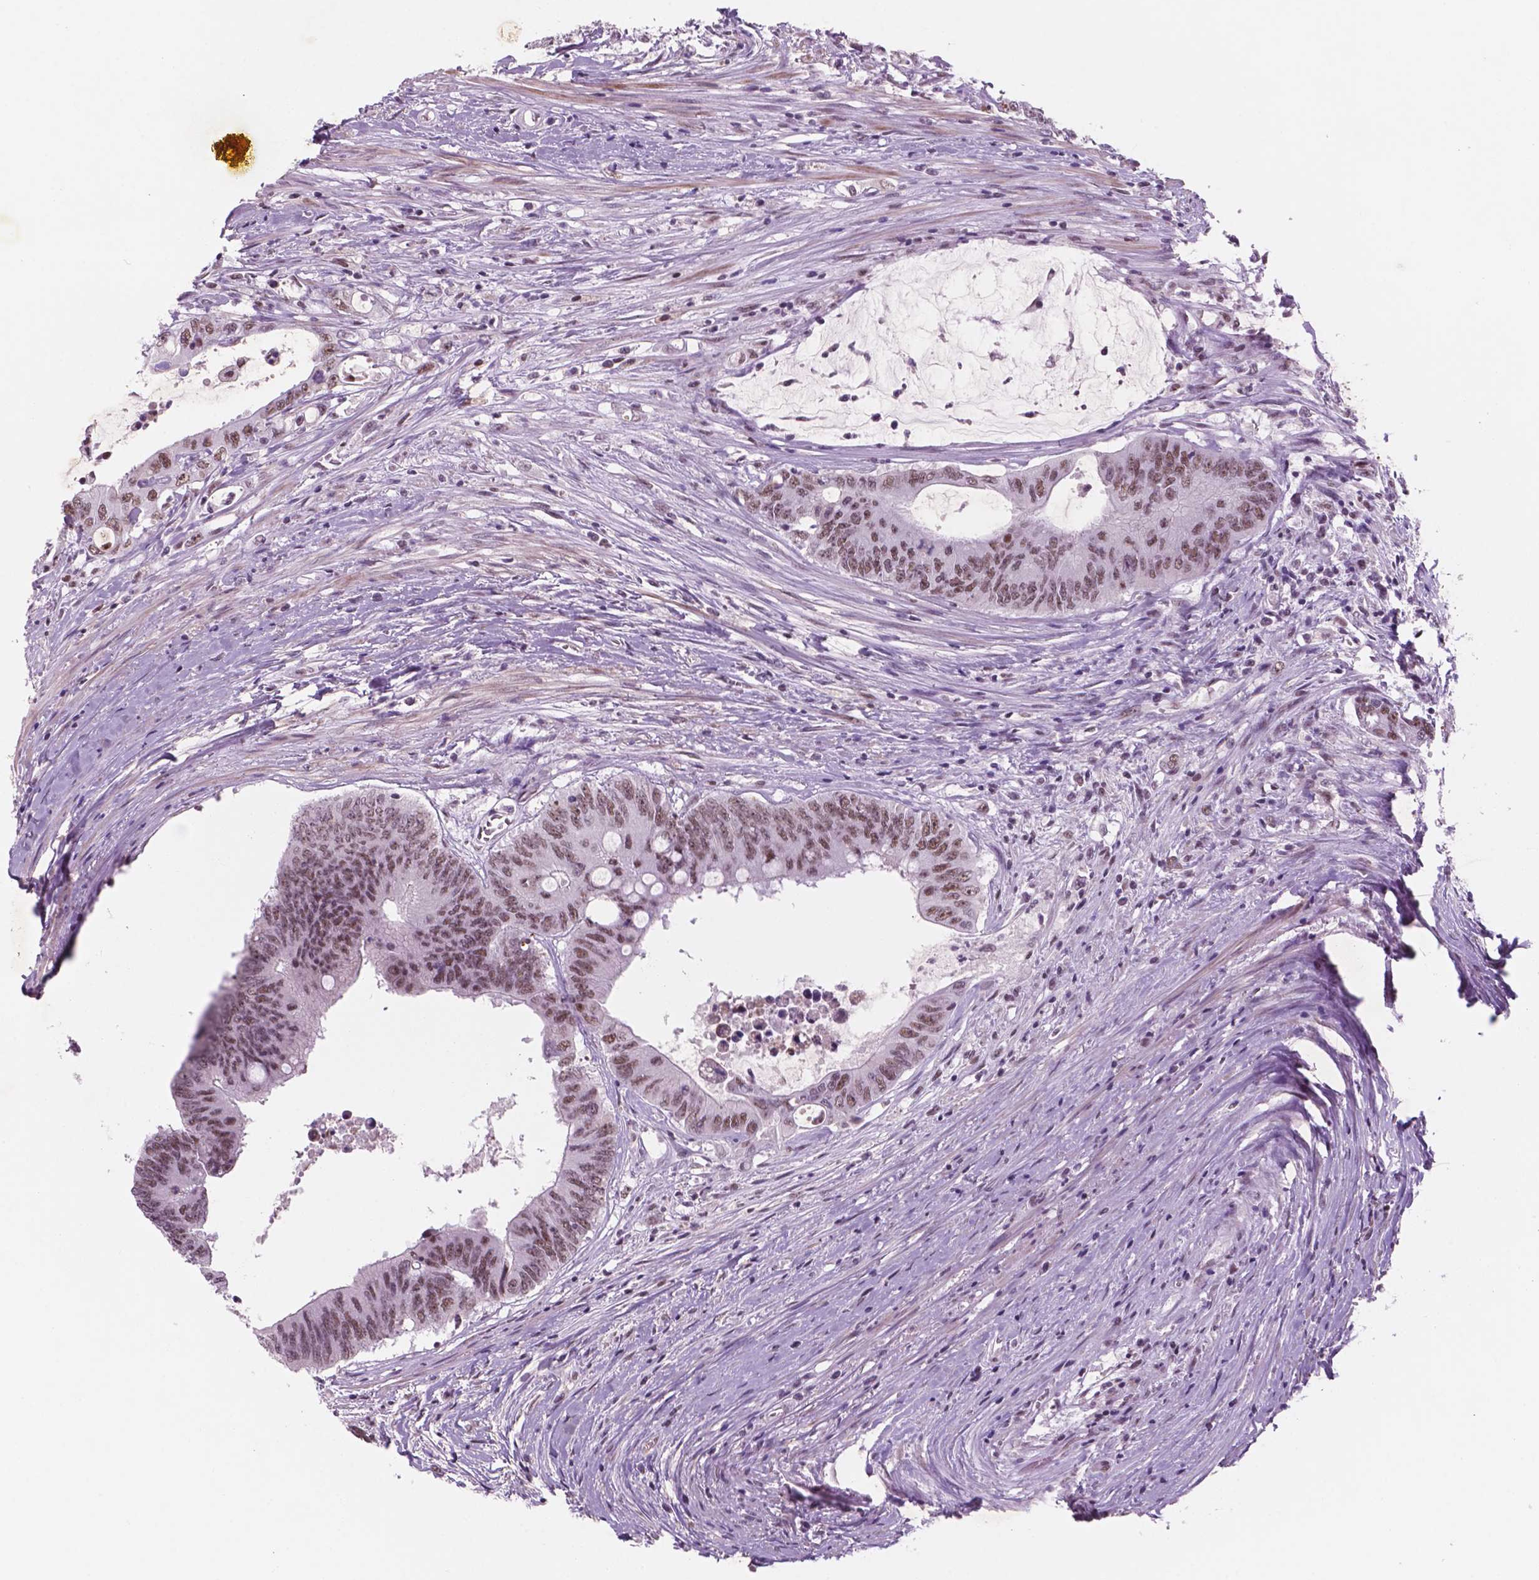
{"staining": {"intensity": "moderate", "quantity": ">75%", "location": "nuclear"}, "tissue": "colorectal cancer", "cell_type": "Tumor cells", "image_type": "cancer", "snomed": [{"axis": "morphology", "description": "Adenocarcinoma, NOS"}, {"axis": "topography", "description": "Rectum"}], "caption": "This micrograph reveals IHC staining of colorectal adenocarcinoma, with medium moderate nuclear positivity in approximately >75% of tumor cells.", "gene": "CTR9", "patient": {"sex": "male", "age": 59}}